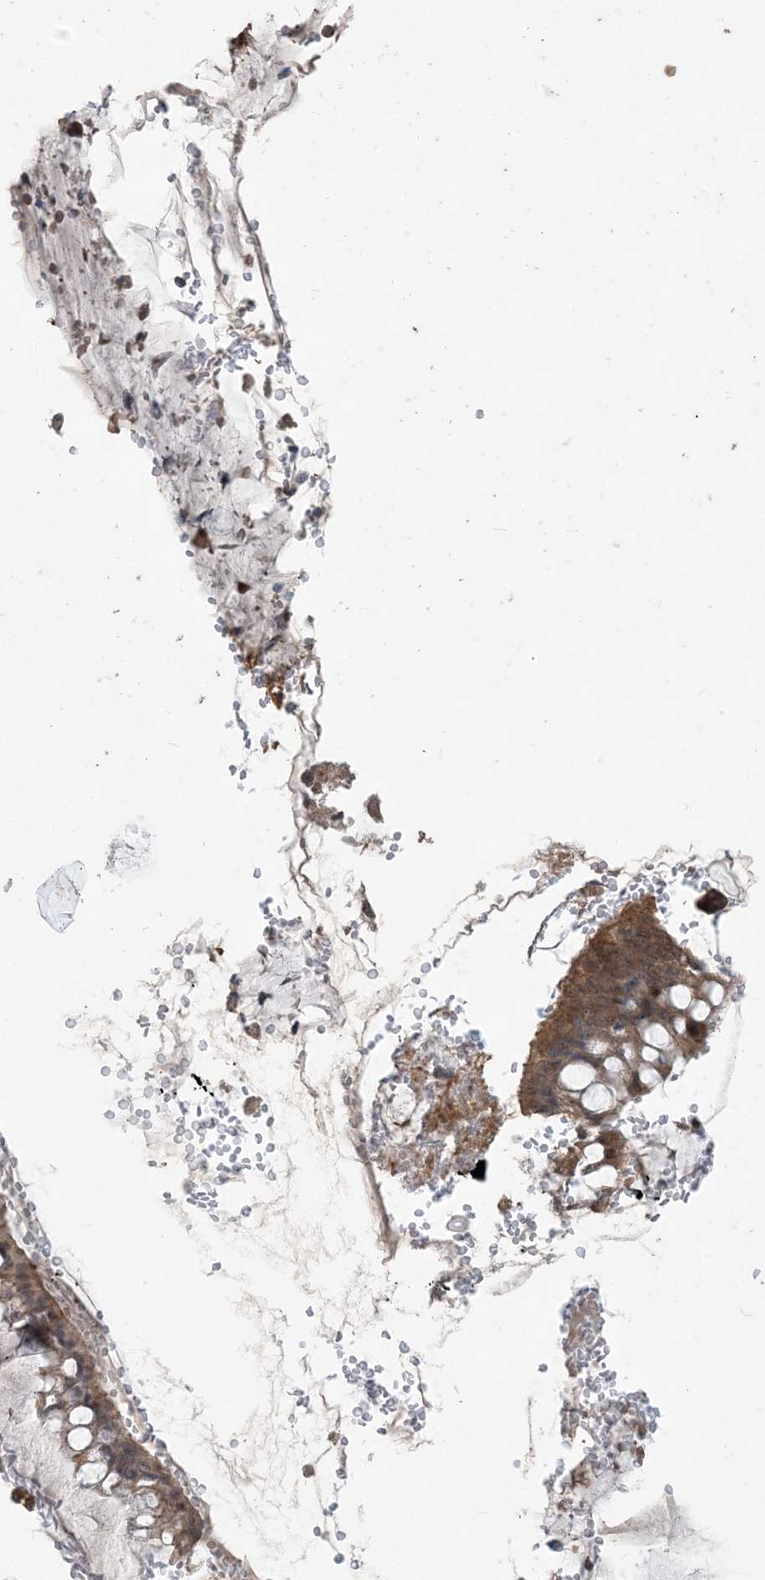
{"staining": {"intensity": "moderate", "quantity": ">75%", "location": "cytoplasmic/membranous"}, "tissue": "ovarian cancer", "cell_type": "Tumor cells", "image_type": "cancer", "snomed": [{"axis": "morphology", "description": "Cystadenocarcinoma, mucinous, NOS"}, {"axis": "topography", "description": "Ovary"}], "caption": "Ovarian mucinous cystadenocarcinoma tissue displays moderate cytoplasmic/membranous expression in about >75% of tumor cells, visualized by immunohistochemistry.", "gene": "ZC3H12A", "patient": {"sex": "female", "age": 73}}